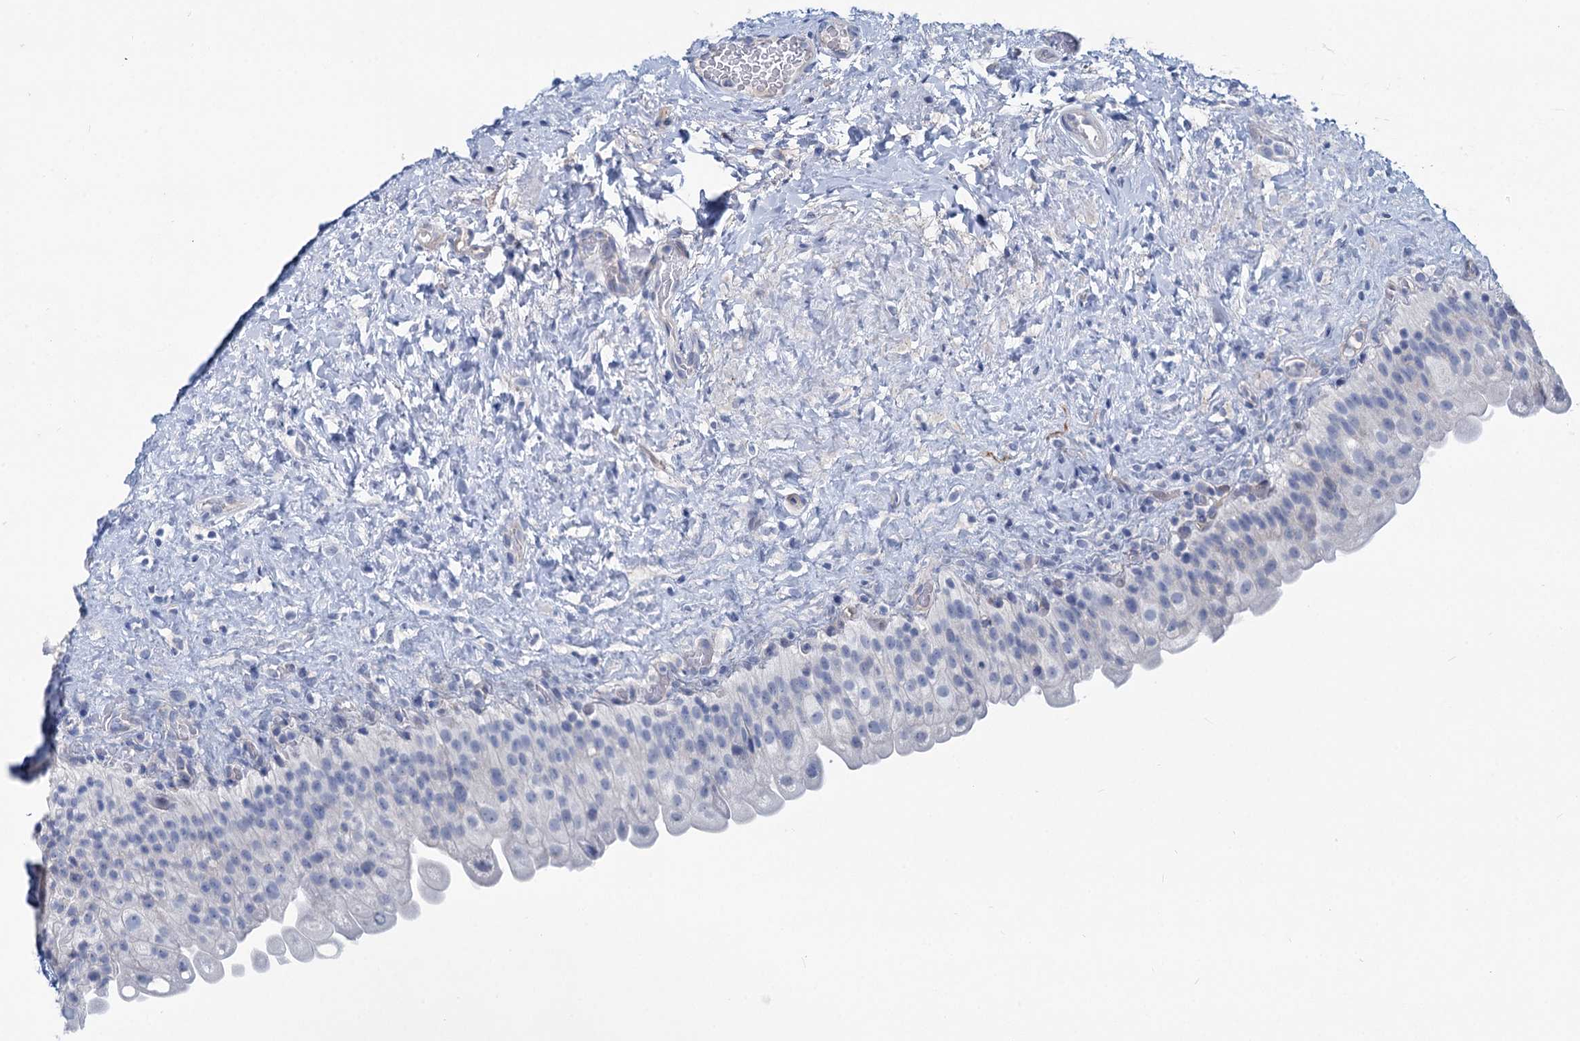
{"staining": {"intensity": "negative", "quantity": "none", "location": "none"}, "tissue": "urinary bladder", "cell_type": "Urothelial cells", "image_type": "normal", "snomed": [{"axis": "morphology", "description": "Normal tissue, NOS"}, {"axis": "topography", "description": "Urinary bladder"}], "caption": "Protein analysis of benign urinary bladder reveals no significant staining in urothelial cells.", "gene": "CHDH", "patient": {"sex": "female", "age": 27}}